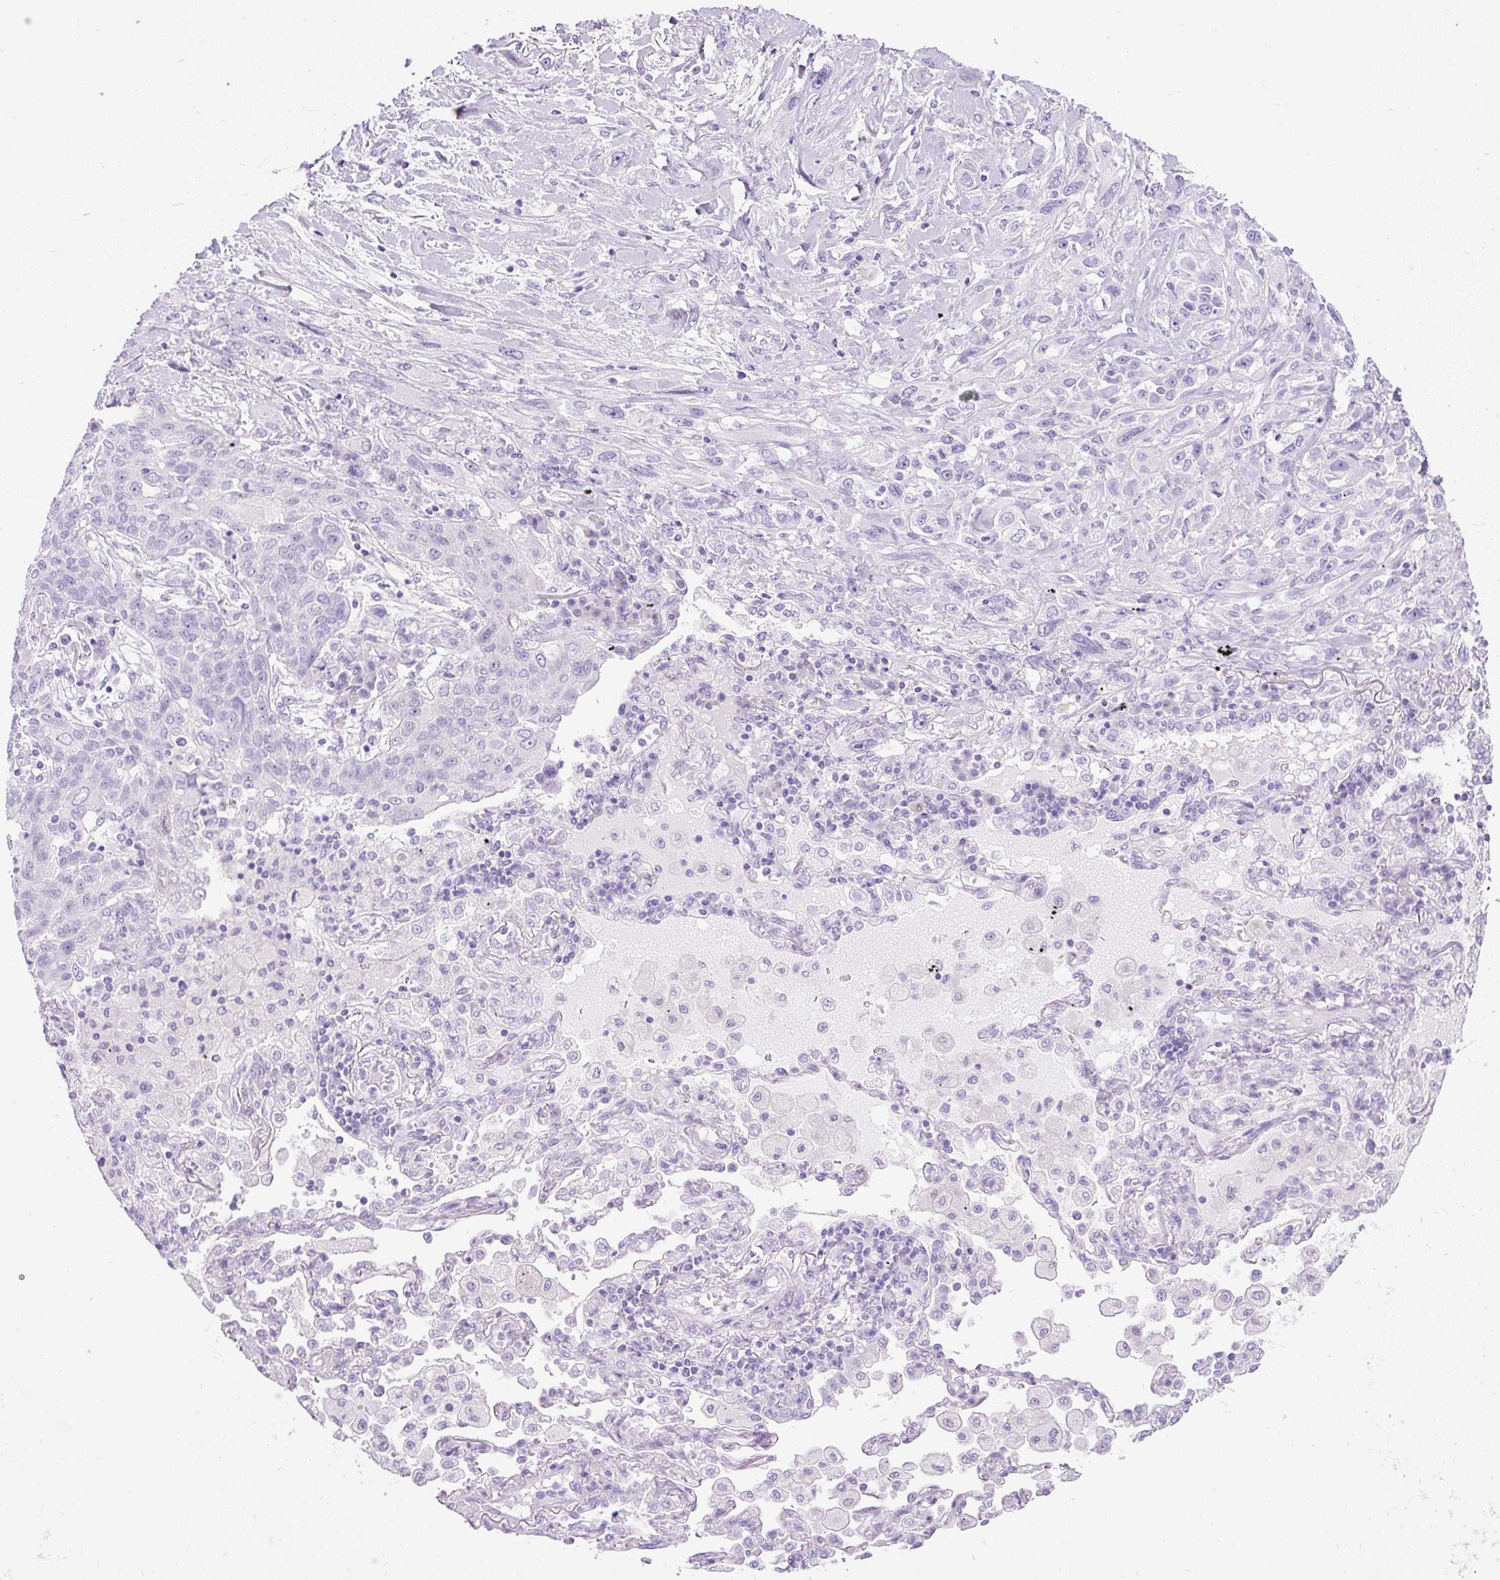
{"staining": {"intensity": "negative", "quantity": "none", "location": "none"}, "tissue": "lung cancer", "cell_type": "Tumor cells", "image_type": "cancer", "snomed": [{"axis": "morphology", "description": "Squamous cell carcinoma, NOS"}, {"axis": "topography", "description": "Lung"}], "caption": "Photomicrograph shows no protein positivity in tumor cells of squamous cell carcinoma (lung) tissue.", "gene": "UPP1", "patient": {"sex": "female", "age": 70}}